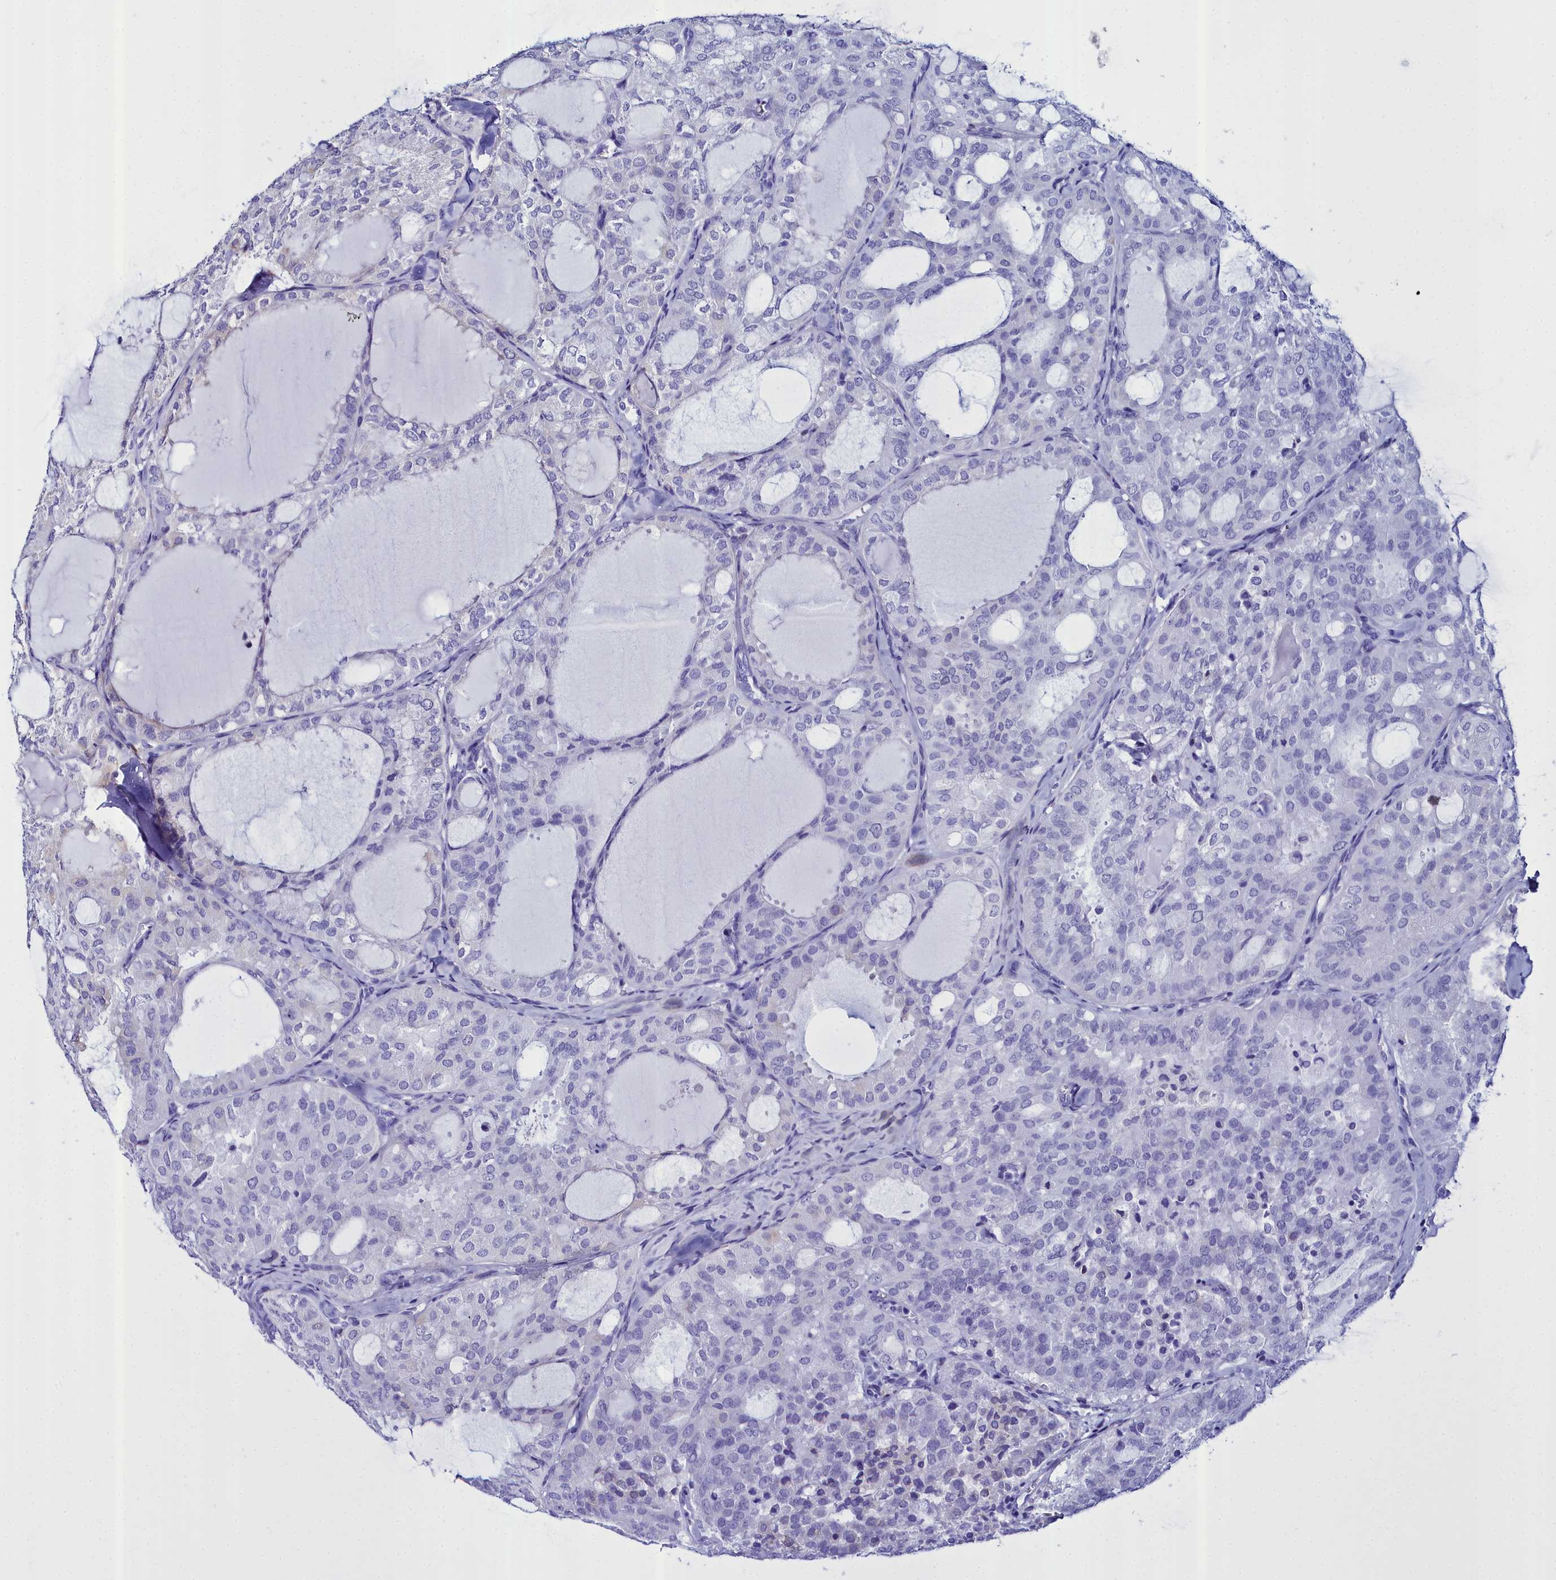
{"staining": {"intensity": "negative", "quantity": "none", "location": "none"}, "tissue": "thyroid cancer", "cell_type": "Tumor cells", "image_type": "cancer", "snomed": [{"axis": "morphology", "description": "Follicular adenoma carcinoma, NOS"}, {"axis": "topography", "description": "Thyroid gland"}], "caption": "DAB (3,3'-diaminobenzidine) immunohistochemical staining of thyroid follicular adenoma carcinoma reveals no significant positivity in tumor cells.", "gene": "TXNDC5", "patient": {"sex": "male", "age": 75}}